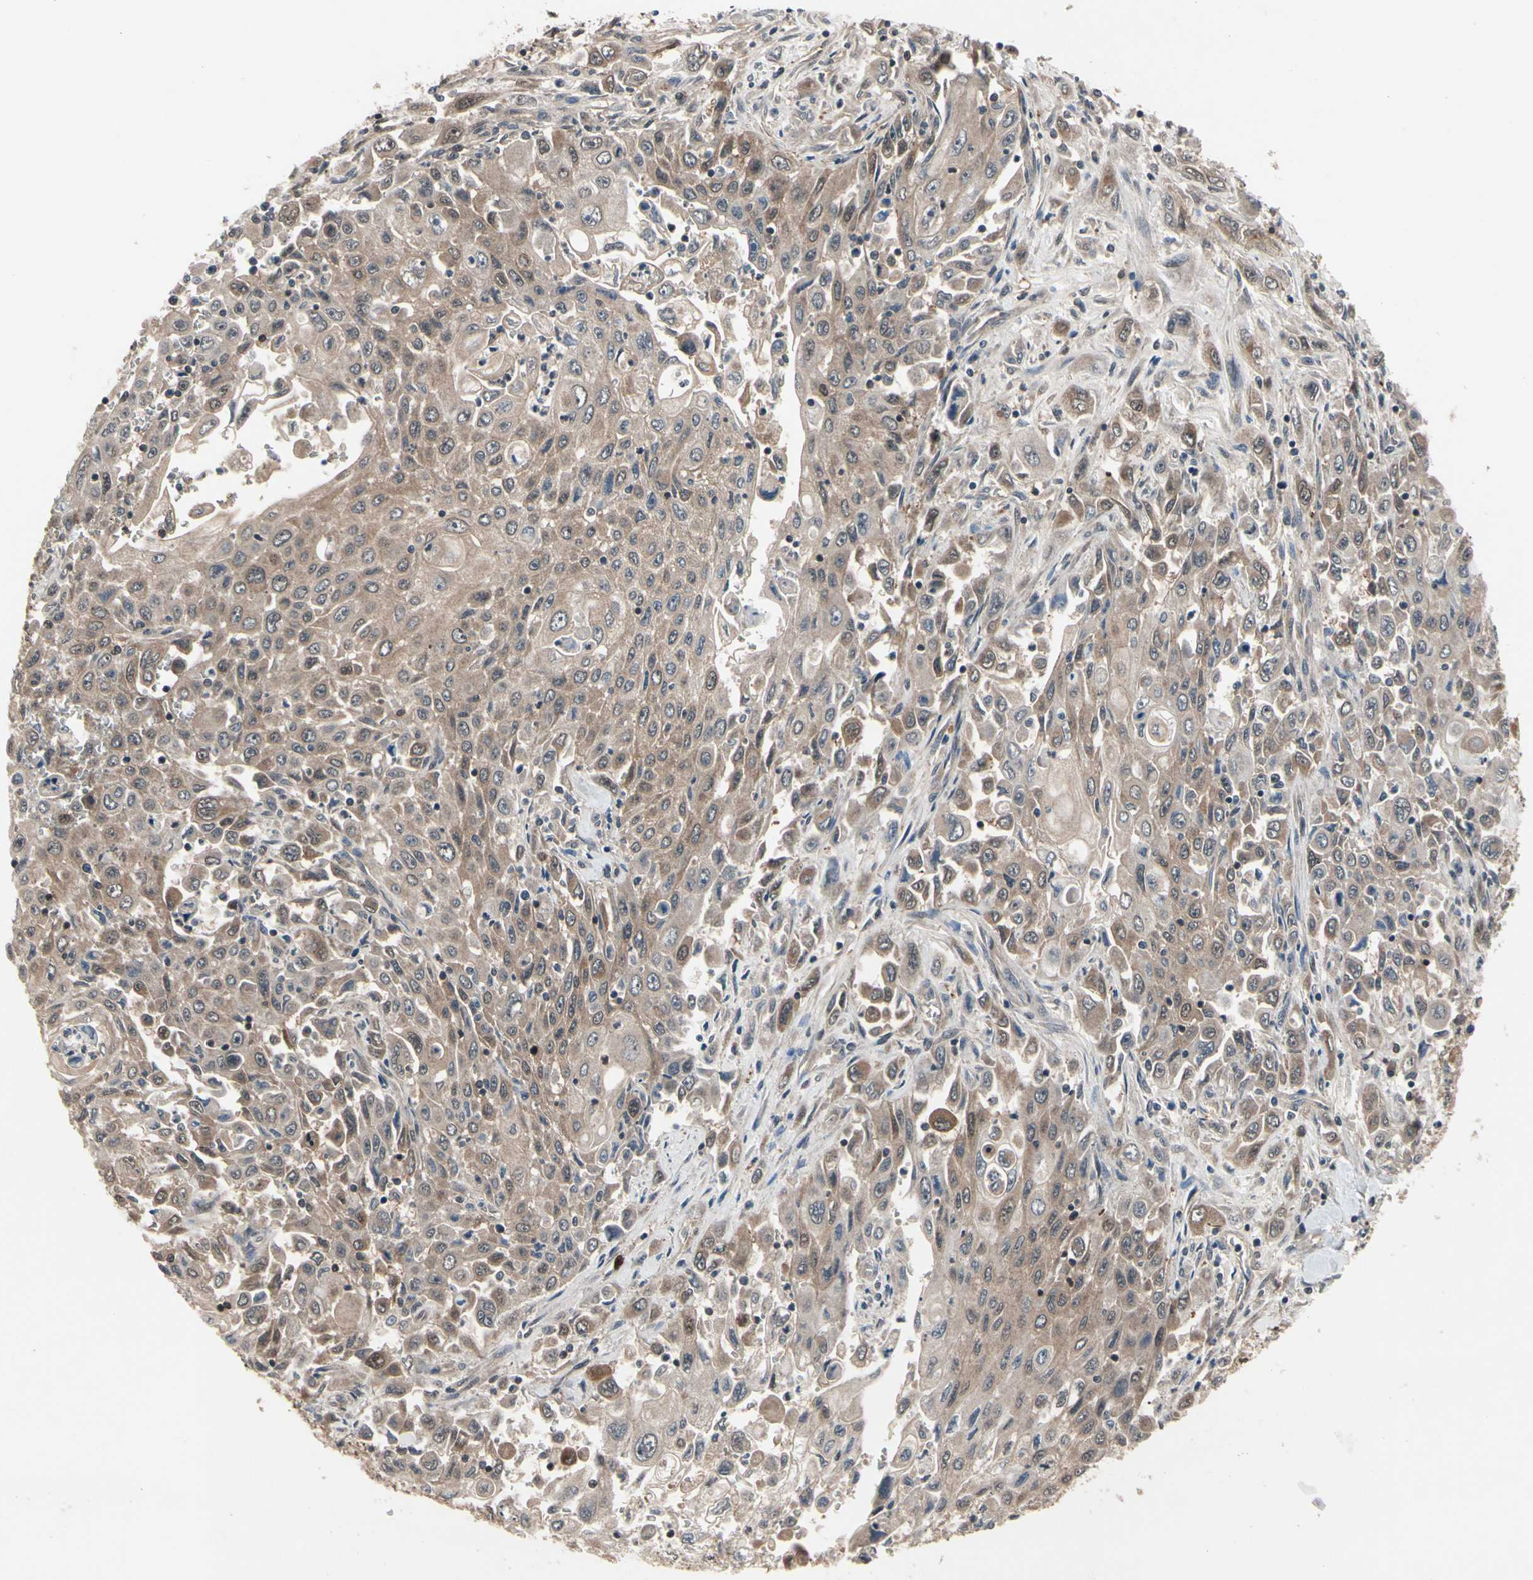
{"staining": {"intensity": "moderate", "quantity": ">75%", "location": "cytoplasmic/membranous"}, "tissue": "pancreatic cancer", "cell_type": "Tumor cells", "image_type": "cancer", "snomed": [{"axis": "morphology", "description": "Adenocarcinoma, NOS"}, {"axis": "topography", "description": "Pancreas"}], "caption": "Immunohistochemistry (IHC) of human pancreatic adenocarcinoma demonstrates medium levels of moderate cytoplasmic/membranous expression in about >75% of tumor cells. Immunohistochemistry stains the protein of interest in brown and the nuclei are stained blue.", "gene": "PRDX6", "patient": {"sex": "male", "age": 70}}